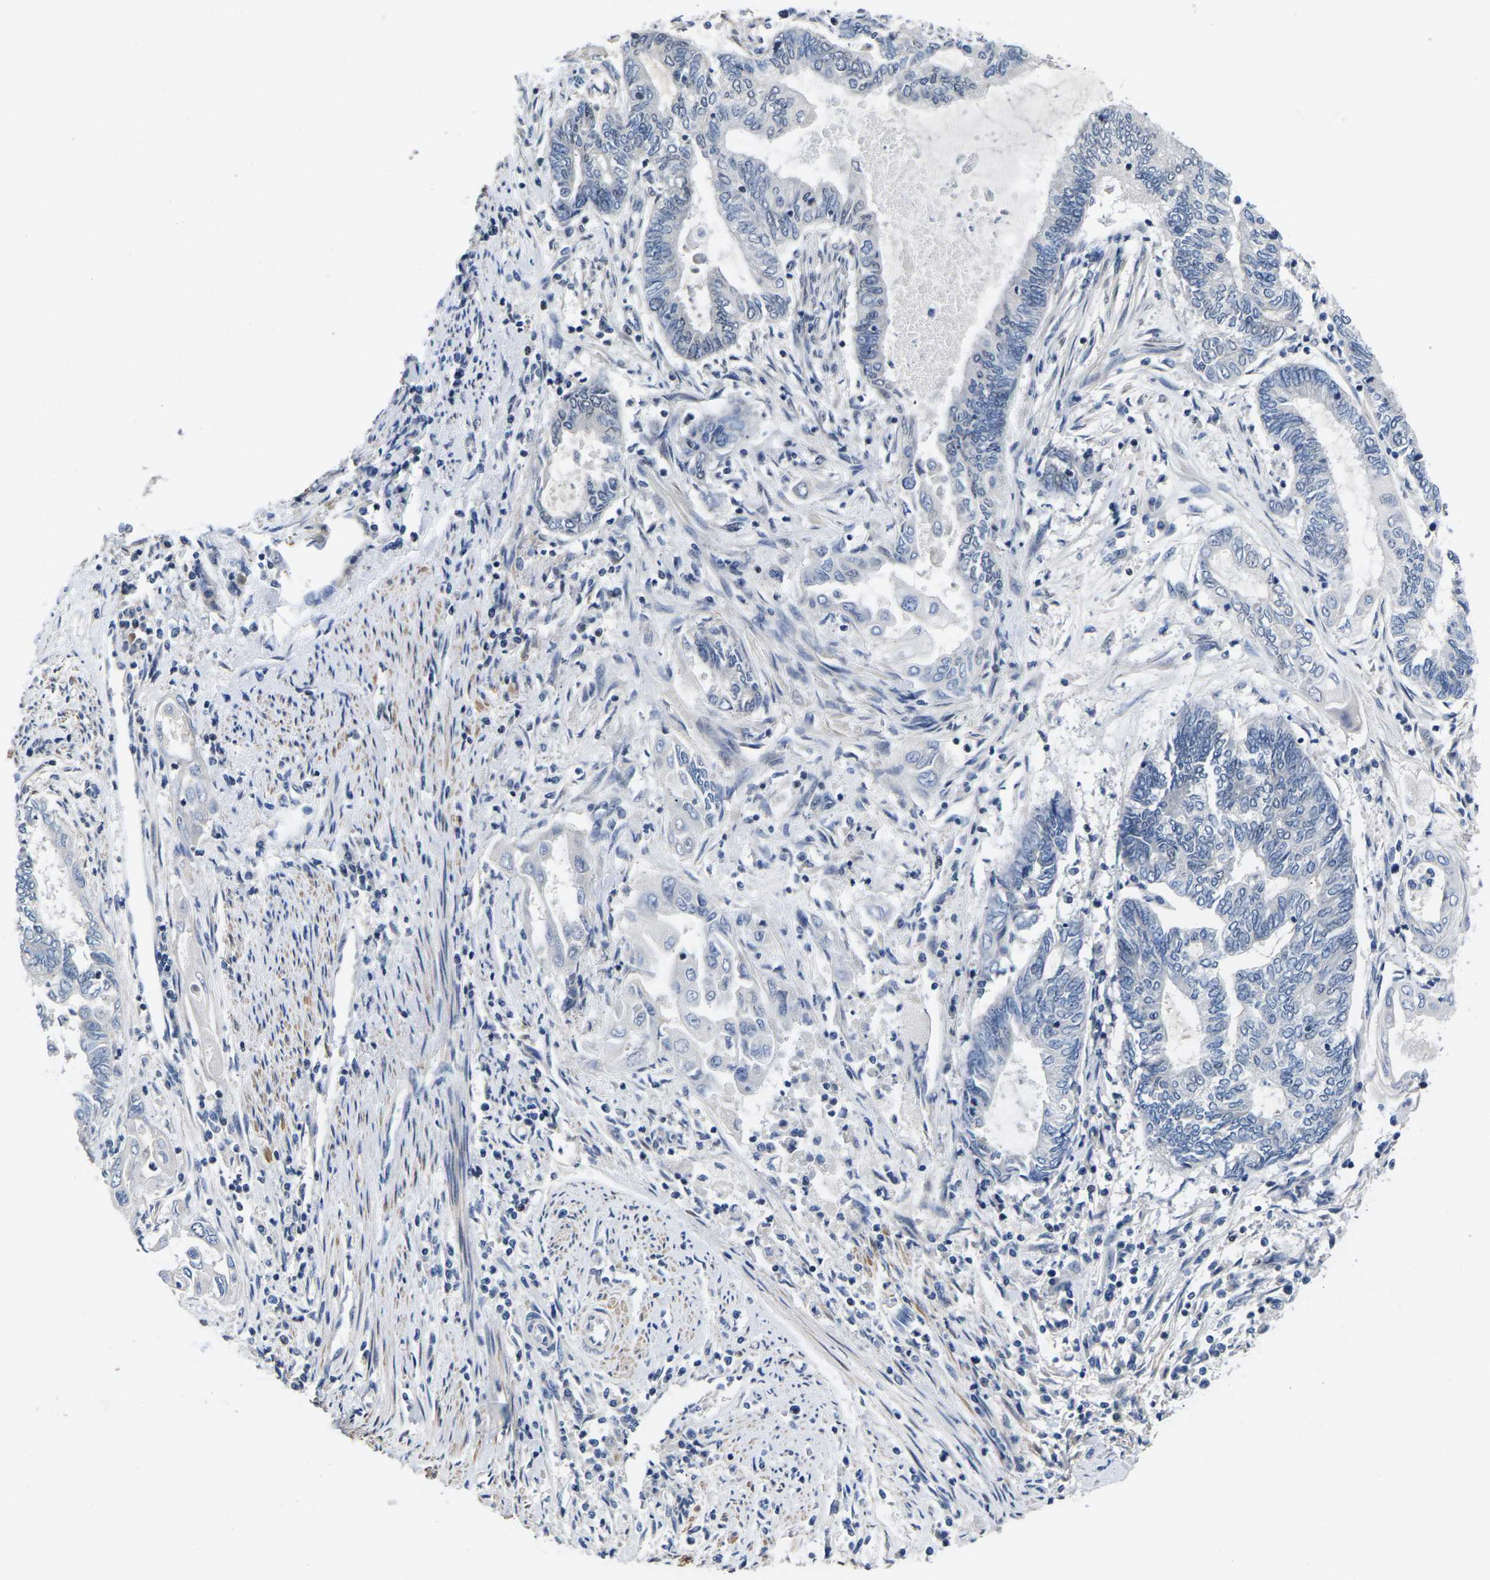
{"staining": {"intensity": "negative", "quantity": "none", "location": "none"}, "tissue": "endometrial cancer", "cell_type": "Tumor cells", "image_type": "cancer", "snomed": [{"axis": "morphology", "description": "Adenocarcinoma, NOS"}, {"axis": "topography", "description": "Uterus"}, {"axis": "topography", "description": "Endometrium"}], "caption": "A photomicrograph of endometrial cancer stained for a protein exhibits no brown staining in tumor cells.", "gene": "ST6GAL2", "patient": {"sex": "female", "age": 70}}